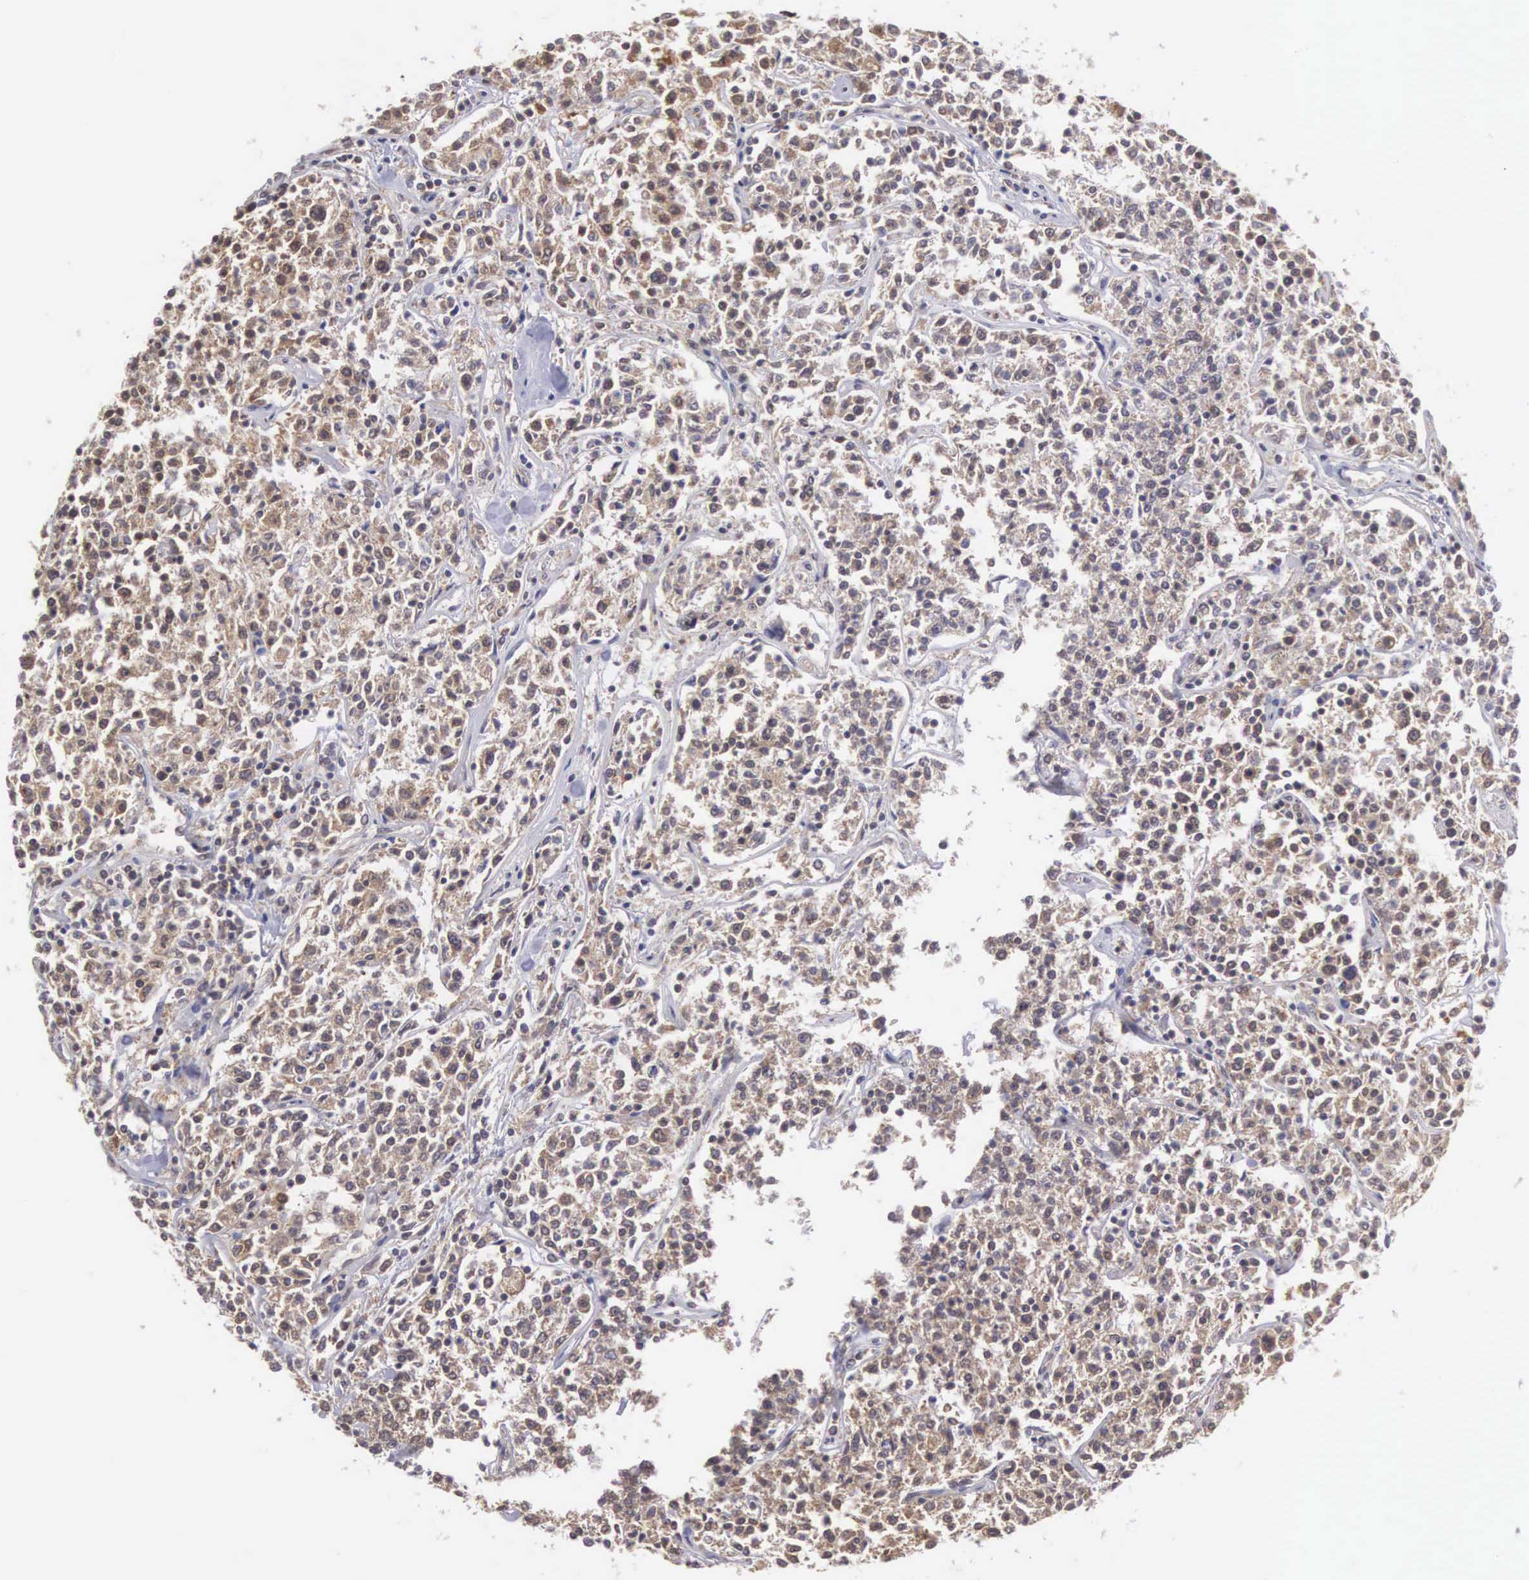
{"staining": {"intensity": "weak", "quantity": ">75%", "location": "cytoplasmic/membranous"}, "tissue": "lymphoma", "cell_type": "Tumor cells", "image_type": "cancer", "snomed": [{"axis": "morphology", "description": "Malignant lymphoma, non-Hodgkin's type, Low grade"}, {"axis": "topography", "description": "Small intestine"}], "caption": "The photomicrograph exhibits immunohistochemical staining of low-grade malignant lymphoma, non-Hodgkin's type. There is weak cytoplasmic/membranous positivity is identified in approximately >75% of tumor cells.", "gene": "DHRS1", "patient": {"sex": "female", "age": 59}}